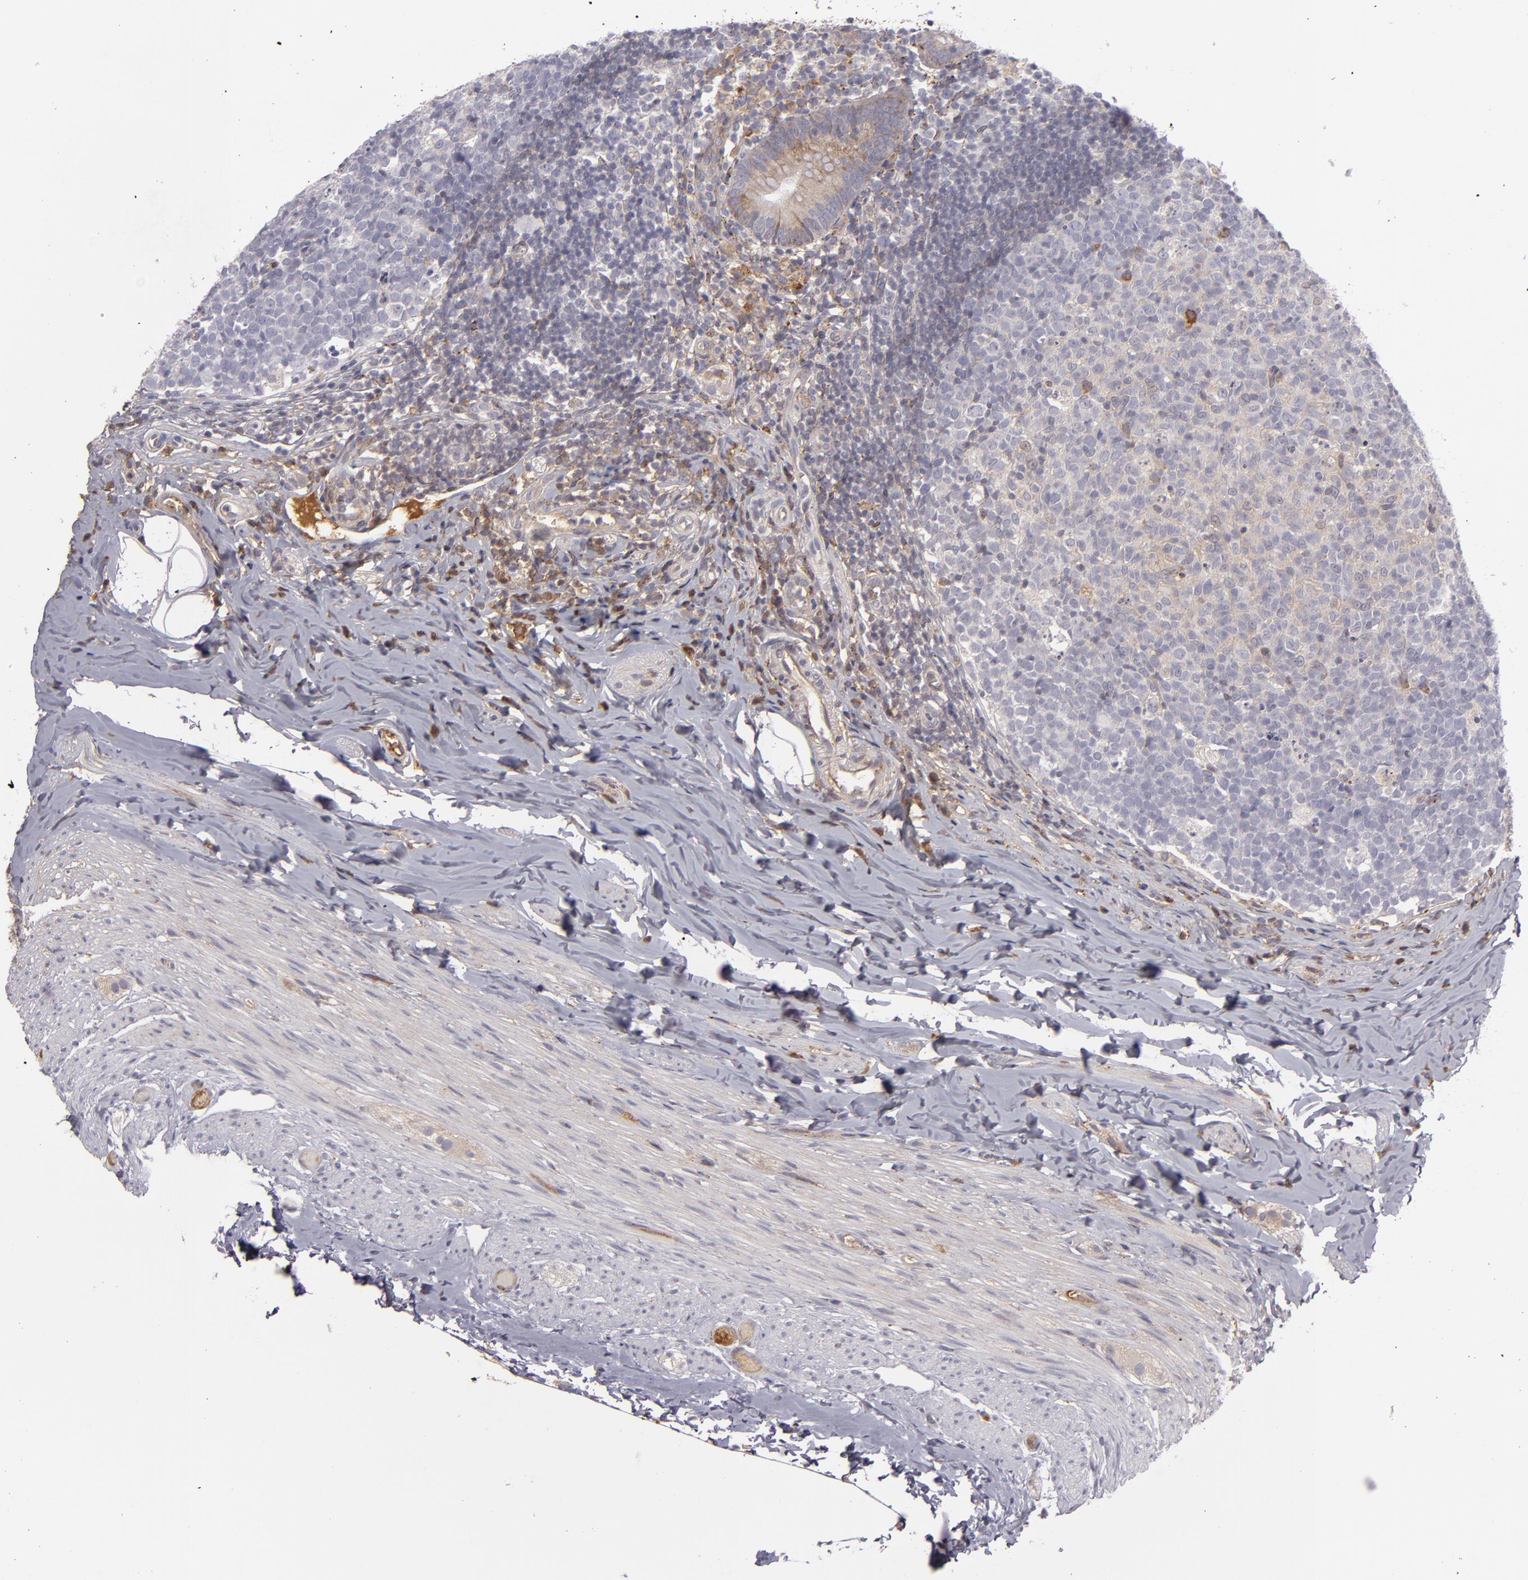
{"staining": {"intensity": "moderate", "quantity": ">75%", "location": "cytoplasmic/membranous"}, "tissue": "appendix", "cell_type": "Glandular cells", "image_type": "normal", "snomed": [{"axis": "morphology", "description": "Normal tissue, NOS"}, {"axis": "topography", "description": "Appendix"}], "caption": "An immunohistochemistry (IHC) photomicrograph of benign tissue is shown. Protein staining in brown labels moderate cytoplasmic/membranous positivity in appendix within glandular cells. (brown staining indicates protein expression, while blue staining denotes nuclei).", "gene": "CFB", "patient": {"sex": "female", "age": 9}}